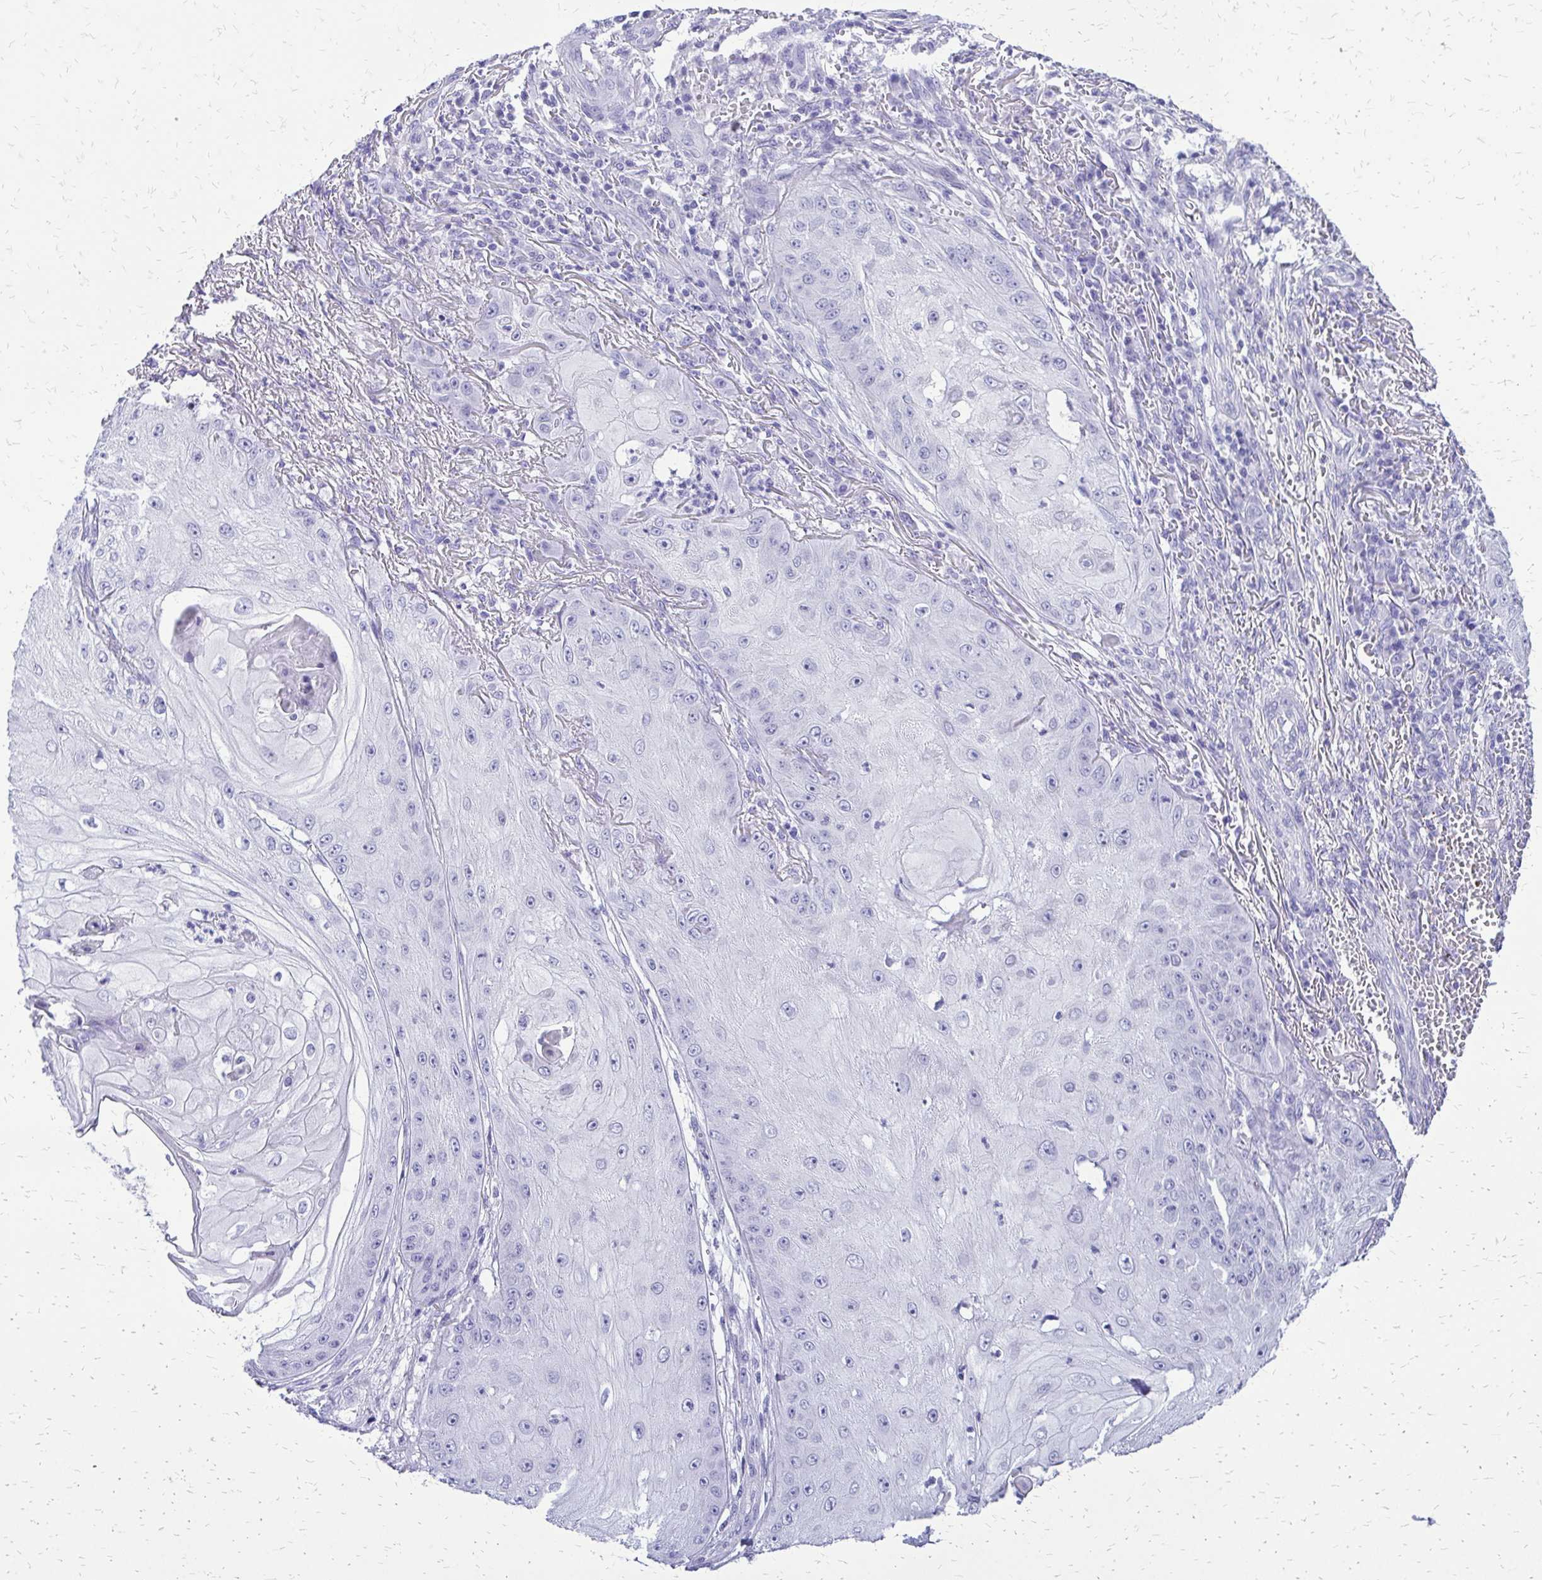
{"staining": {"intensity": "negative", "quantity": "none", "location": "none"}, "tissue": "skin cancer", "cell_type": "Tumor cells", "image_type": "cancer", "snomed": [{"axis": "morphology", "description": "Squamous cell carcinoma, NOS"}, {"axis": "topography", "description": "Skin"}], "caption": "DAB immunohistochemical staining of skin cancer (squamous cell carcinoma) reveals no significant expression in tumor cells. (DAB (3,3'-diaminobenzidine) immunohistochemistry (IHC) visualized using brightfield microscopy, high magnification).", "gene": "SLC32A1", "patient": {"sex": "male", "age": 70}}